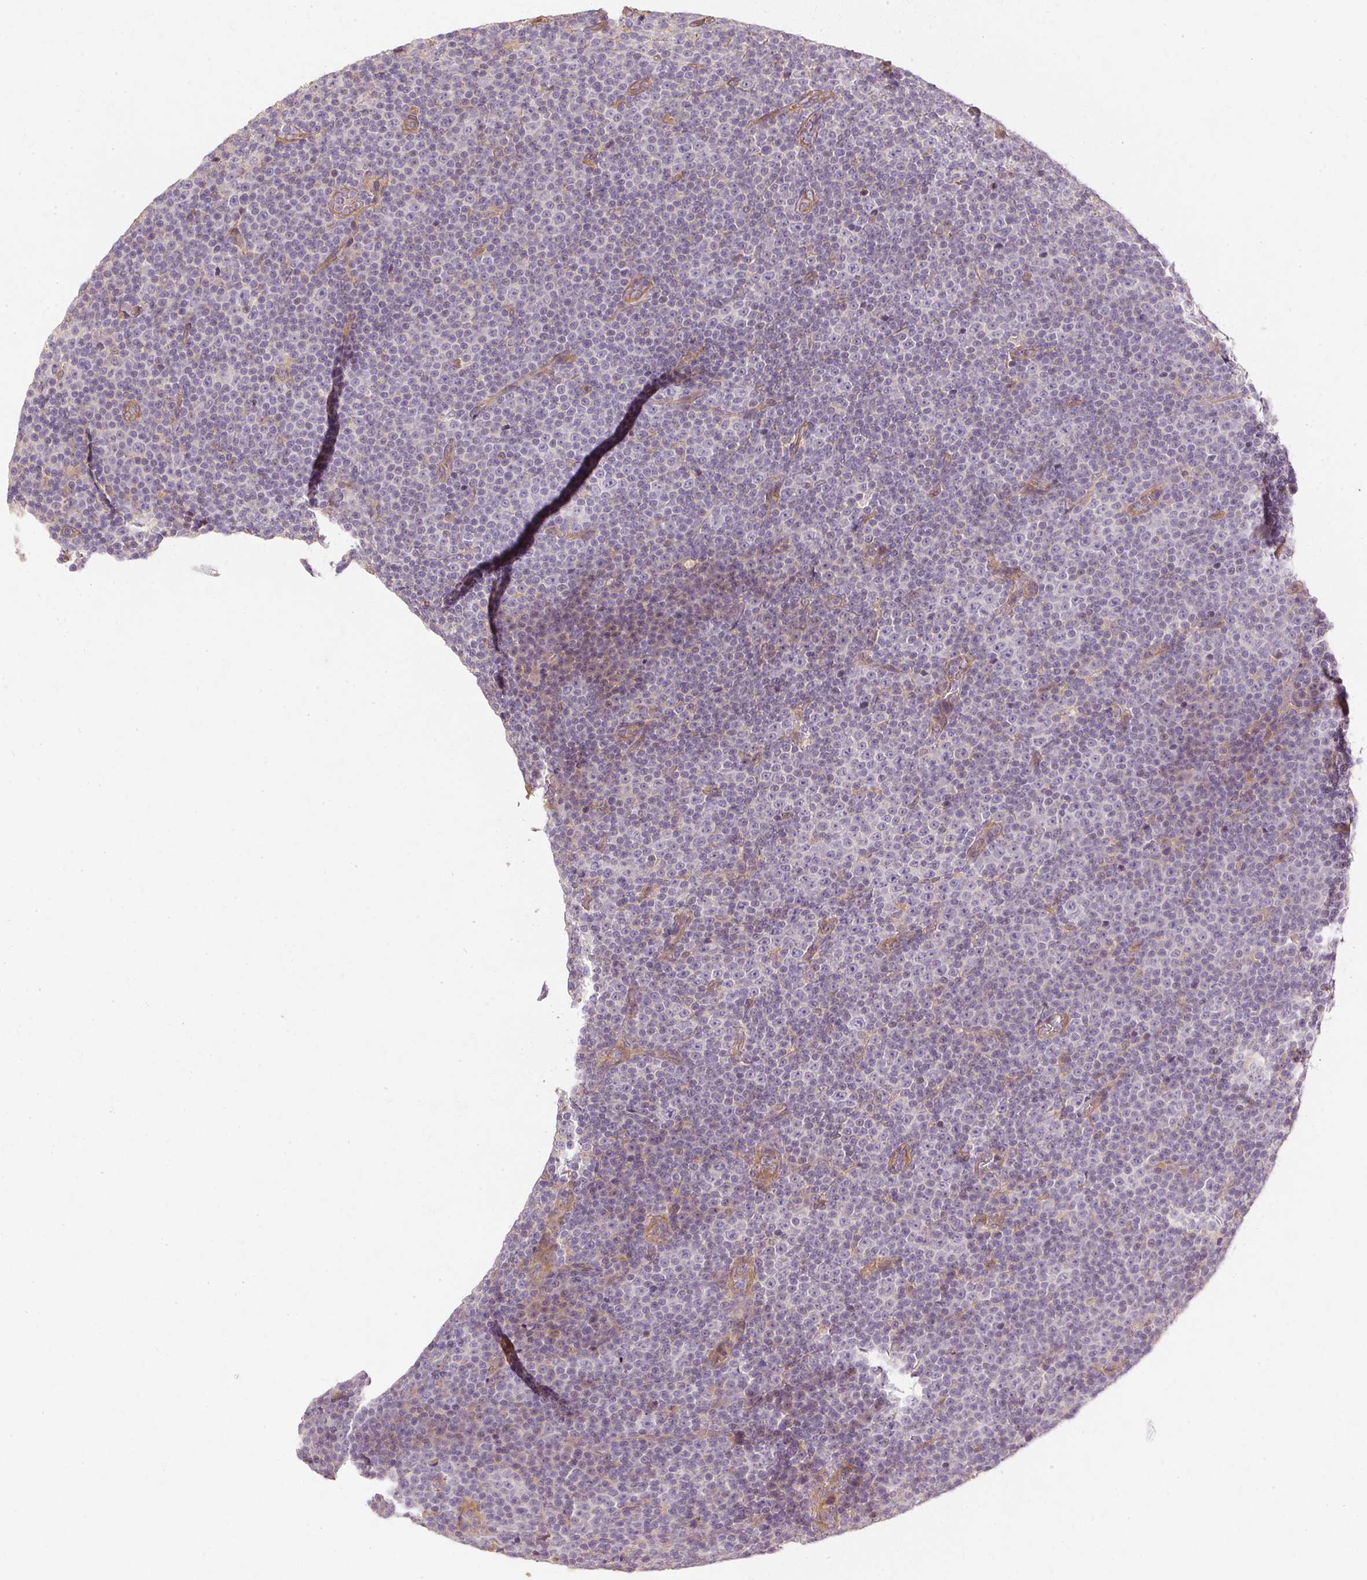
{"staining": {"intensity": "negative", "quantity": "none", "location": "none"}, "tissue": "lymphoma", "cell_type": "Tumor cells", "image_type": "cancer", "snomed": [{"axis": "morphology", "description": "Malignant lymphoma, non-Hodgkin's type, Low grade"}, {"axis": "topography", "description": "Lymph node"}], "caption": "Tumor cells show no significant protein positivity in low-grade malignant lymphoma, non-Hodgkin's type.", "gene": "GNAQ", "patient": {"sex": "female", "age": 67}}